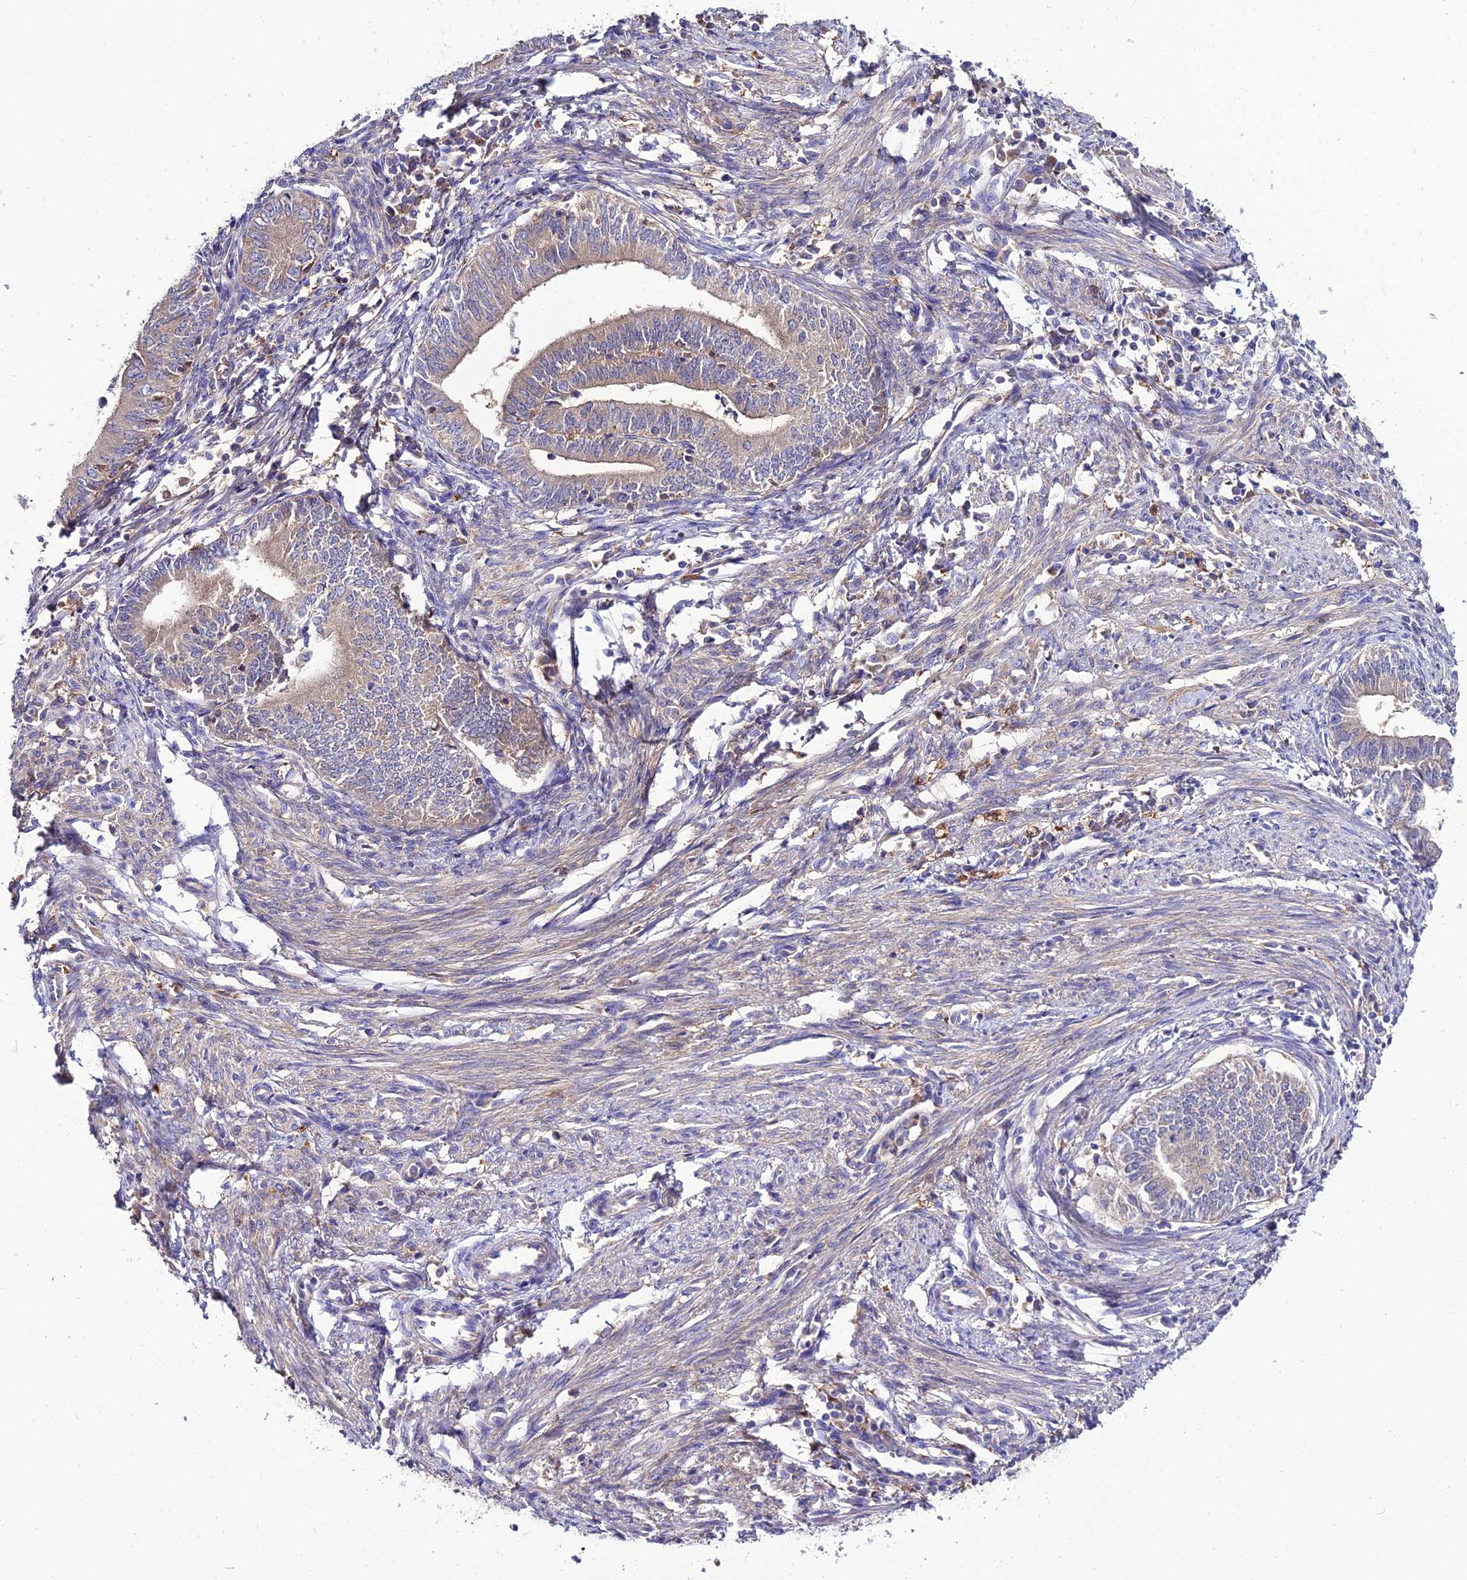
{"staining": {"intensity": "weak", "quantity": "<25%", "location": "cytoplasmic/membranous"}, "tissue": "endometrial cancer", "cell_type": "Tumor cells", "image_type": "cancer", "snomed": [{"axis": "morphology", "description": "Adenocarcinoma, NOS"}, {"axis": "topography", "description": "Endometrium"}], "caption": "DAB (3,3'-diaminobenzidine) immunohistochemical staining of human adenocarcinoma (endometrial) displays no significant positivity in tumor cells.", "gene": "C2orf69", "patient": {"sex": "female", "age": 66}}